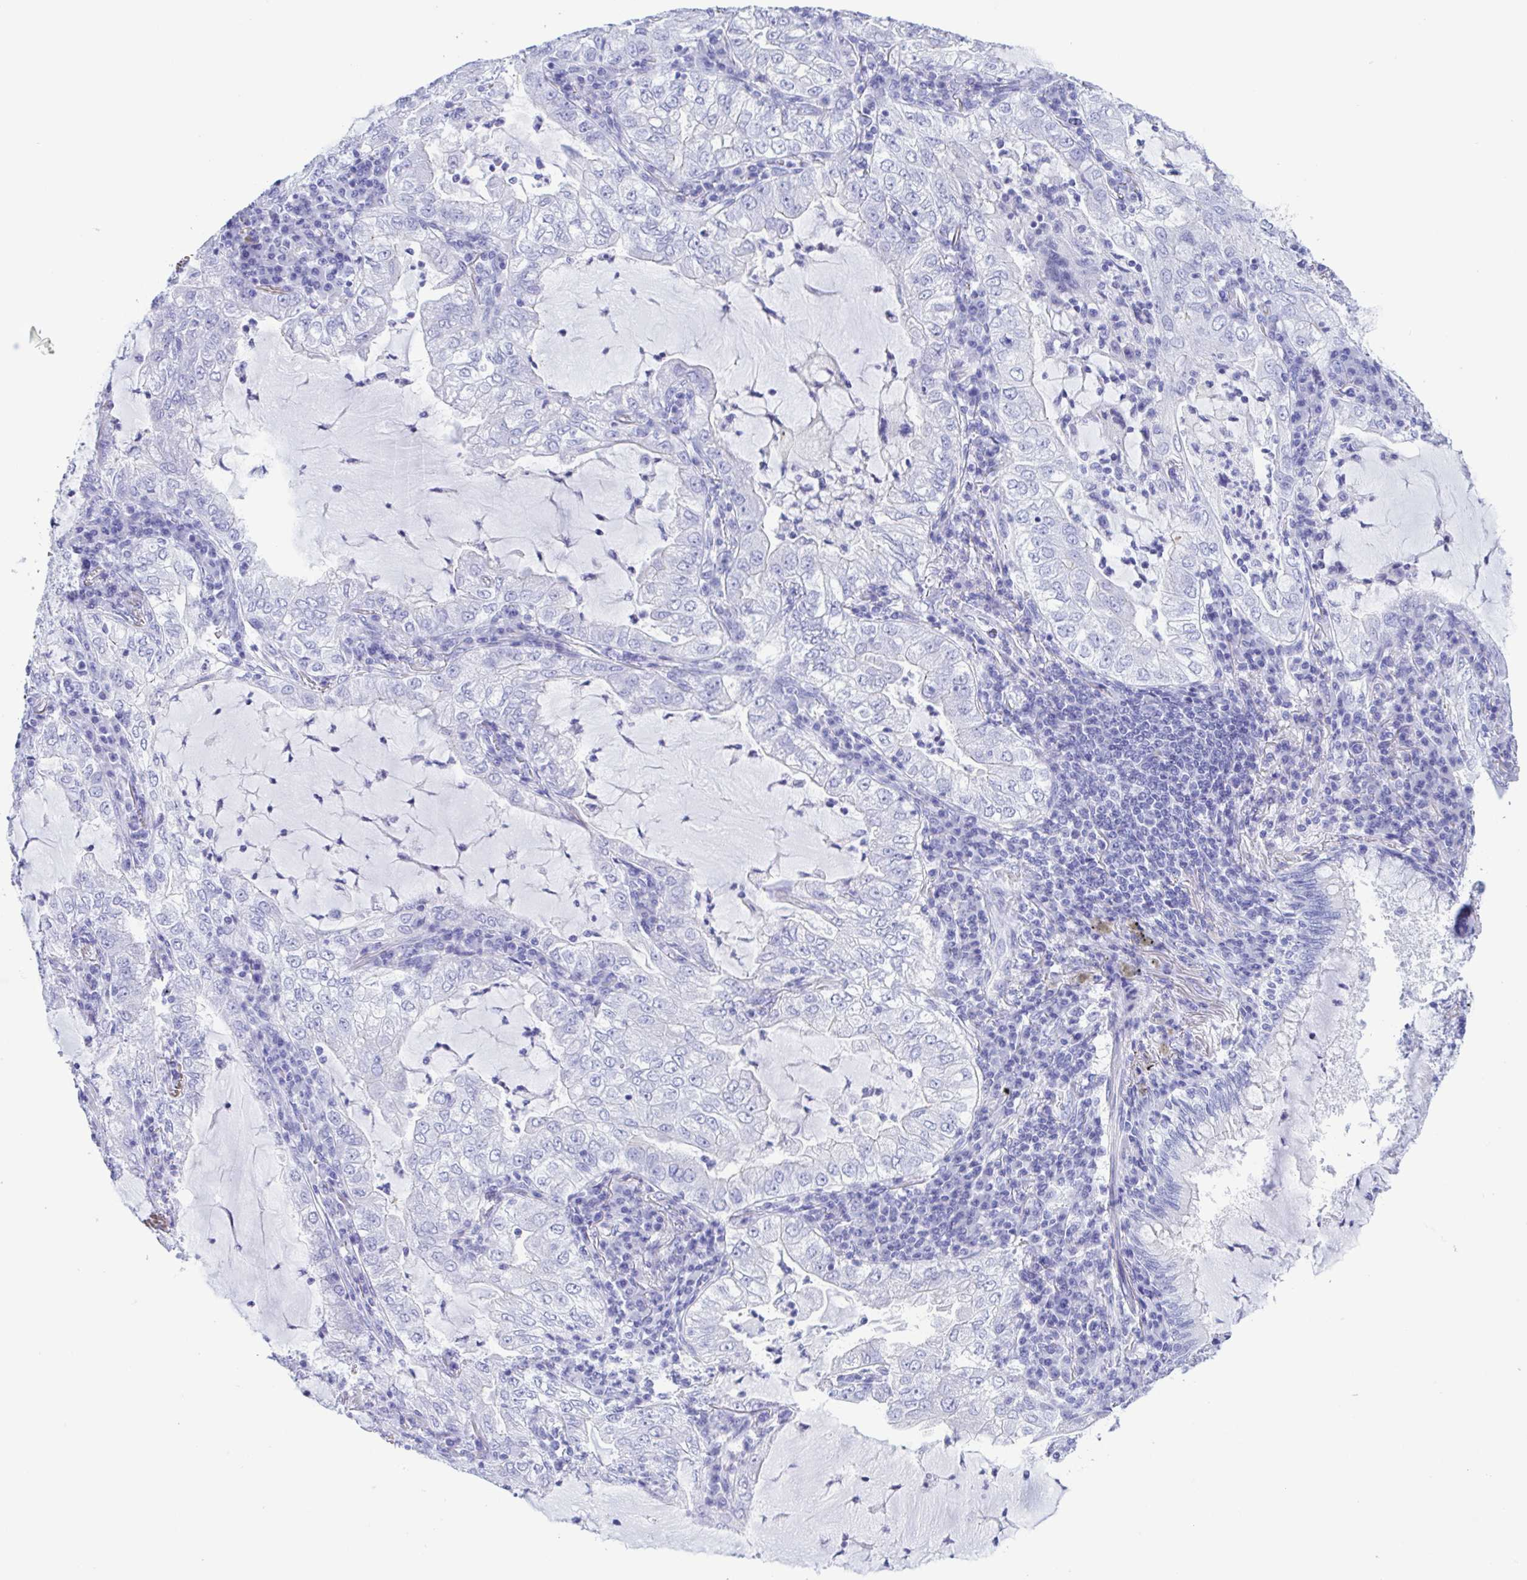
{"staining": {"intensity": "negative", "quantity": "none", "location": "none"}, "tissue": "lung cancer", "cell_type": "Tumor cells", "image_type": "cancer", "snomed": [{"axis": "morphology", "description": "Adenocarcinoma, NOS"}, {"axis": "topography", "description": "Lung"}], "caption": "Micrograph shows no significant protein staining in tumor cells of lung cancer (adenocarcinoma). The staining is performed using DAB (3,3'-diaminobenzidine) brown chromogen with nuclei counter-stained in using hematoxylin.", "gene": "TSPY2", "patient": {"sex": "female", "age": 73}}